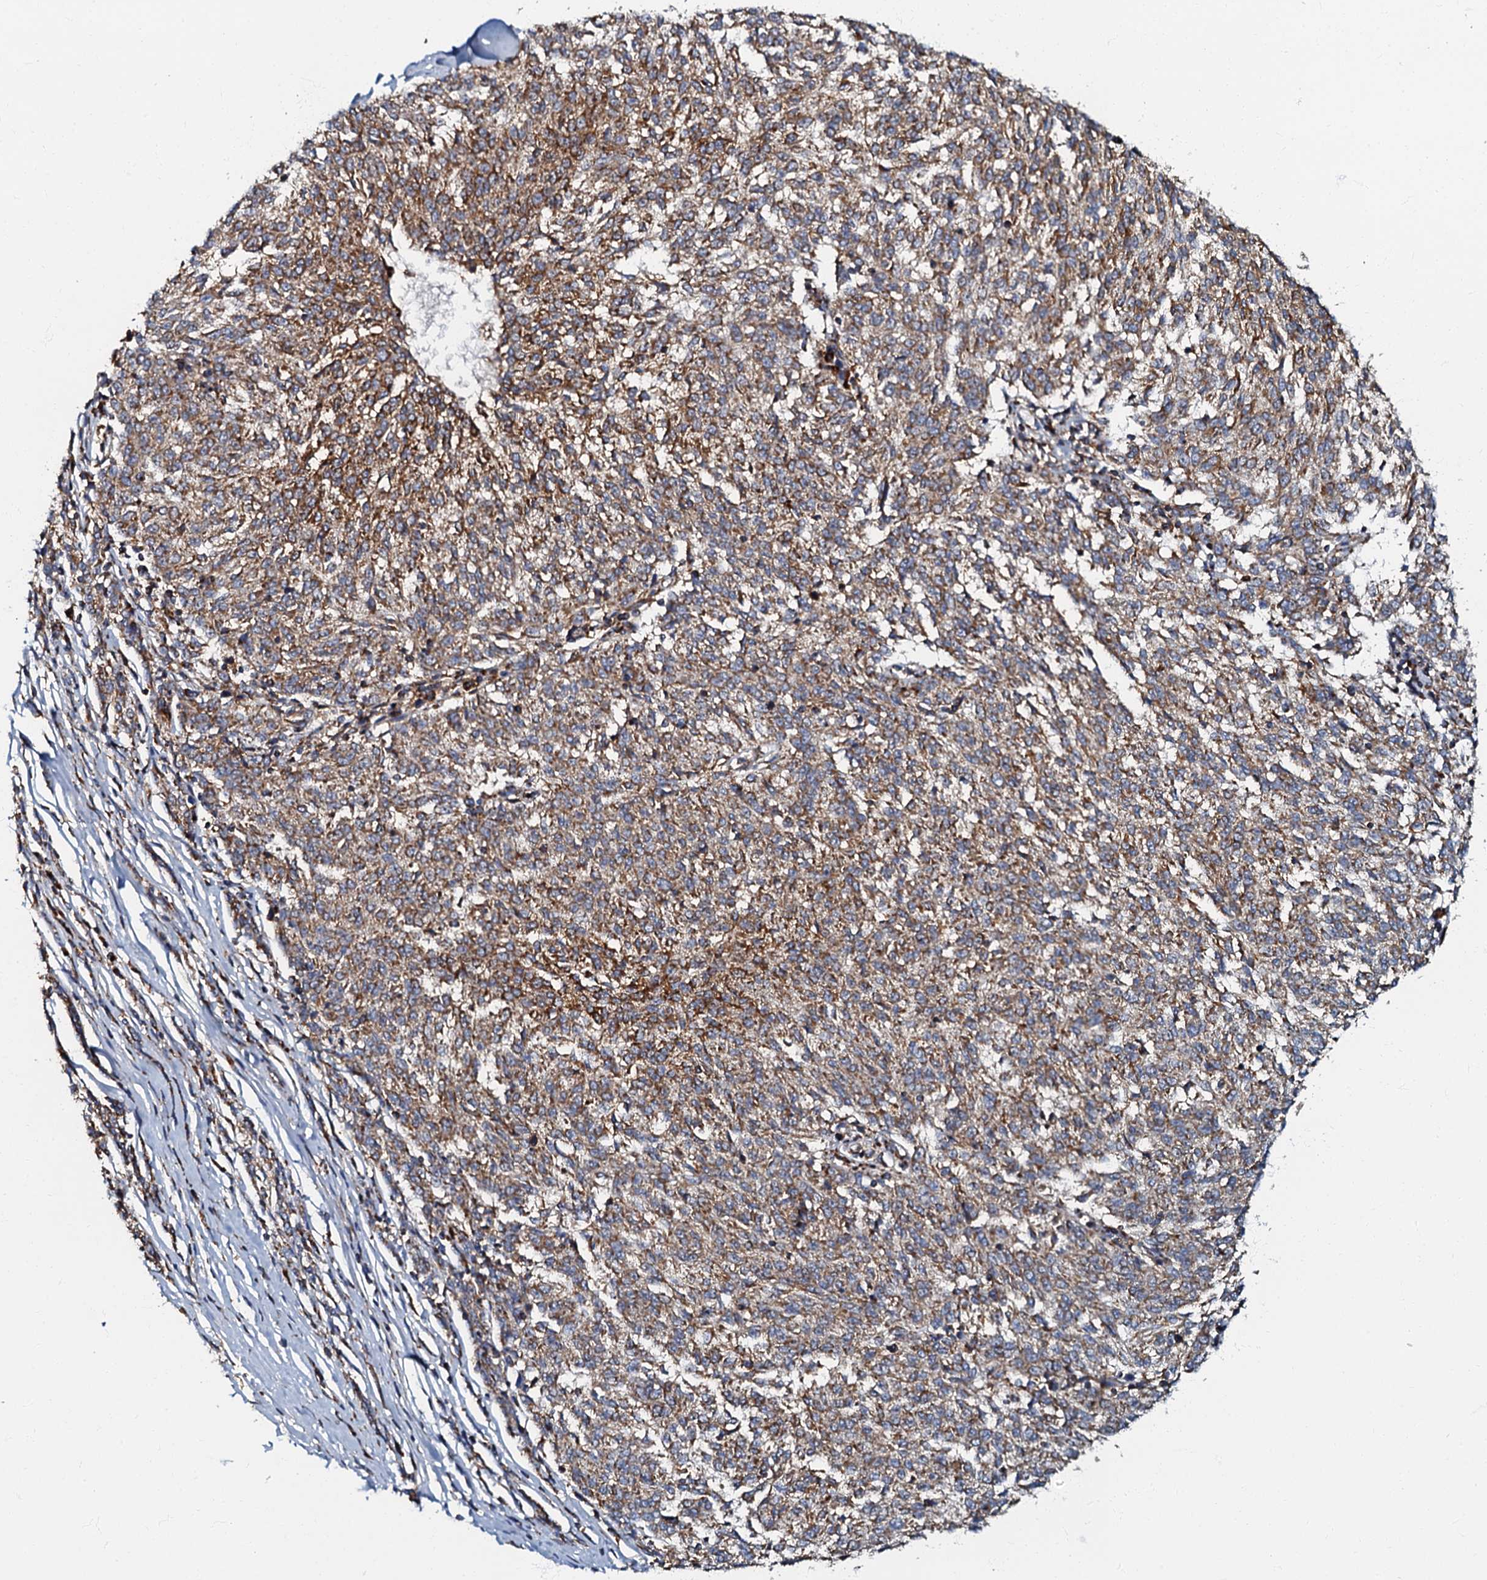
{"staining": {"intensity": "moderate", "quantity": ">75%", "location": "cytoplasmic/membranous"}, "tissue": "melanoma", "cell_type": "Tumor cells", "image_type": "cancer", "snomed": [{"axis": "morphology", "description": "Malignant melanoma, NOS"}, {"axis": "topography", "description": "Skin"}], "caption": "A brown stain highlights moderate cytoplasmic/membranous staining of a protein in human malignant melanoma tumor cells.", "gene": "NDUFA12", "patient": {"sex": "female", "age": 72}}